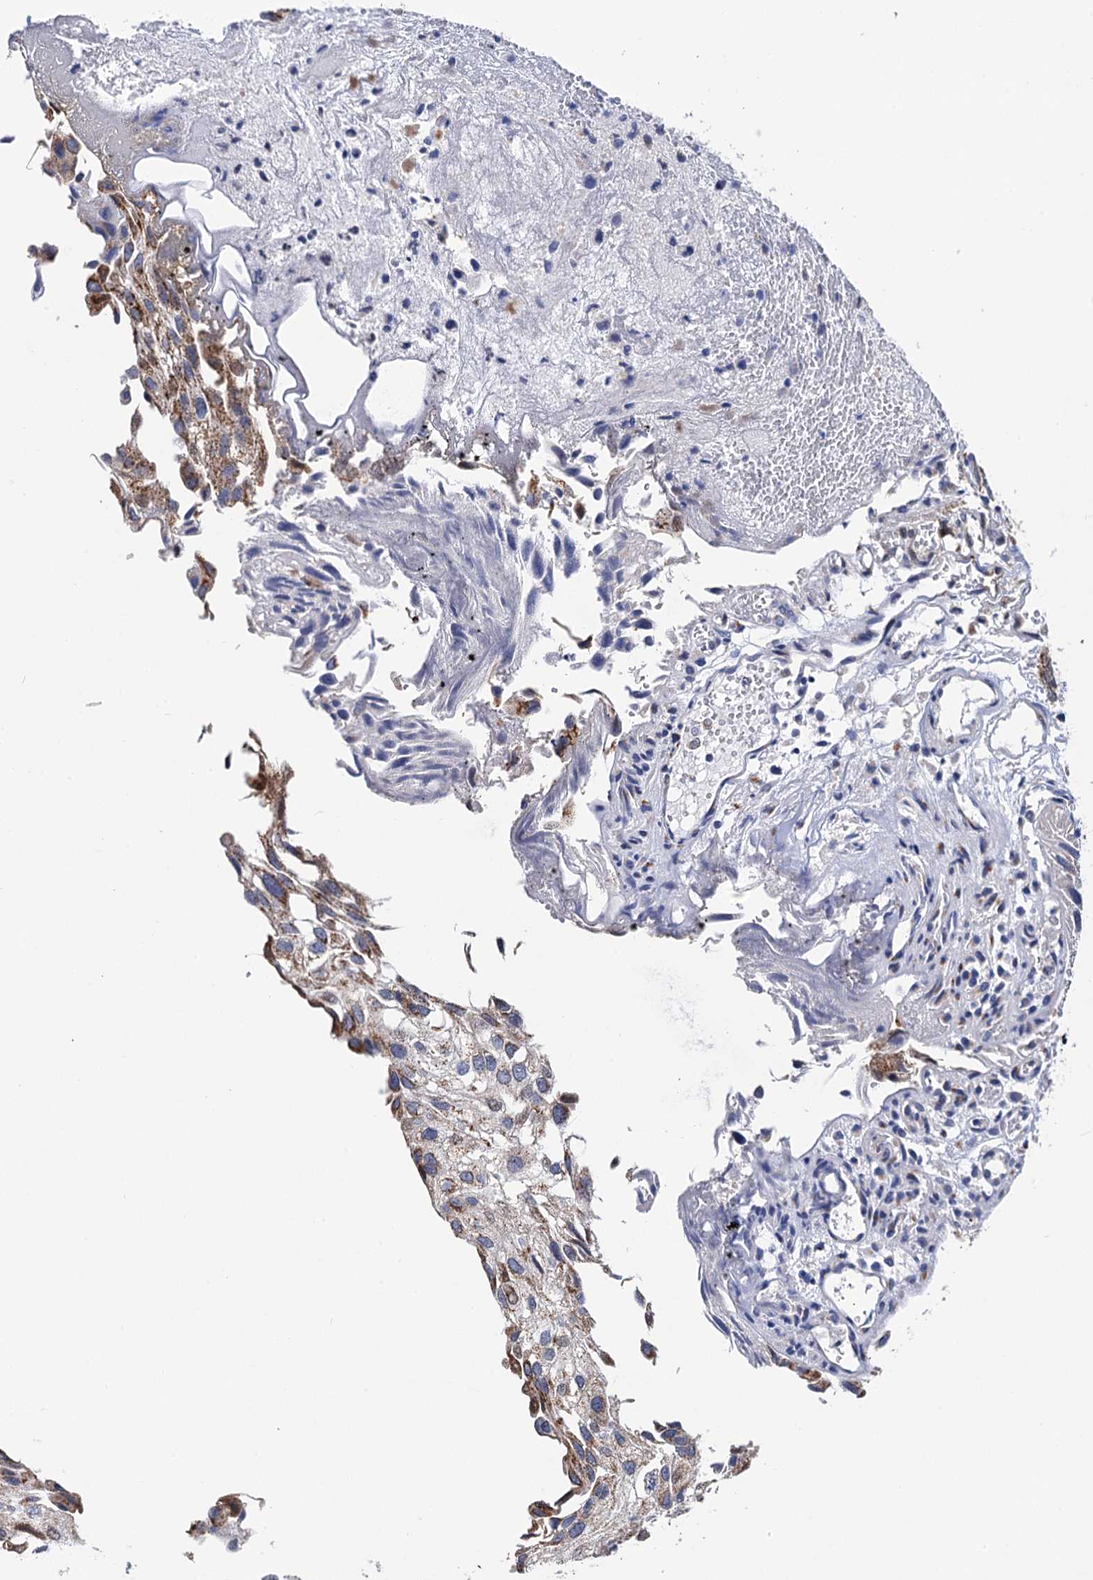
{"staining": {"intensity": "moderate", "quantity": ">75%", "location": "cytoplasmic/membranous"}, "tissue": "urothelial cancer", "cell_type": "Tumor cells", "image_type": "cancer", "snomed": [{"axis": "morphology", "description": "Urothelial carcinoma, Low grade"}, {"axis": "topography", "description": "Urinary bladder"}], "caption": "A brown stain highlights moderate cytoplasmic/membranous staining of a protein in urothelial carcinoma (low-grade) tumor cells.", "gene": "THAP2", "patient": {"sex": "female", "age": 89}}